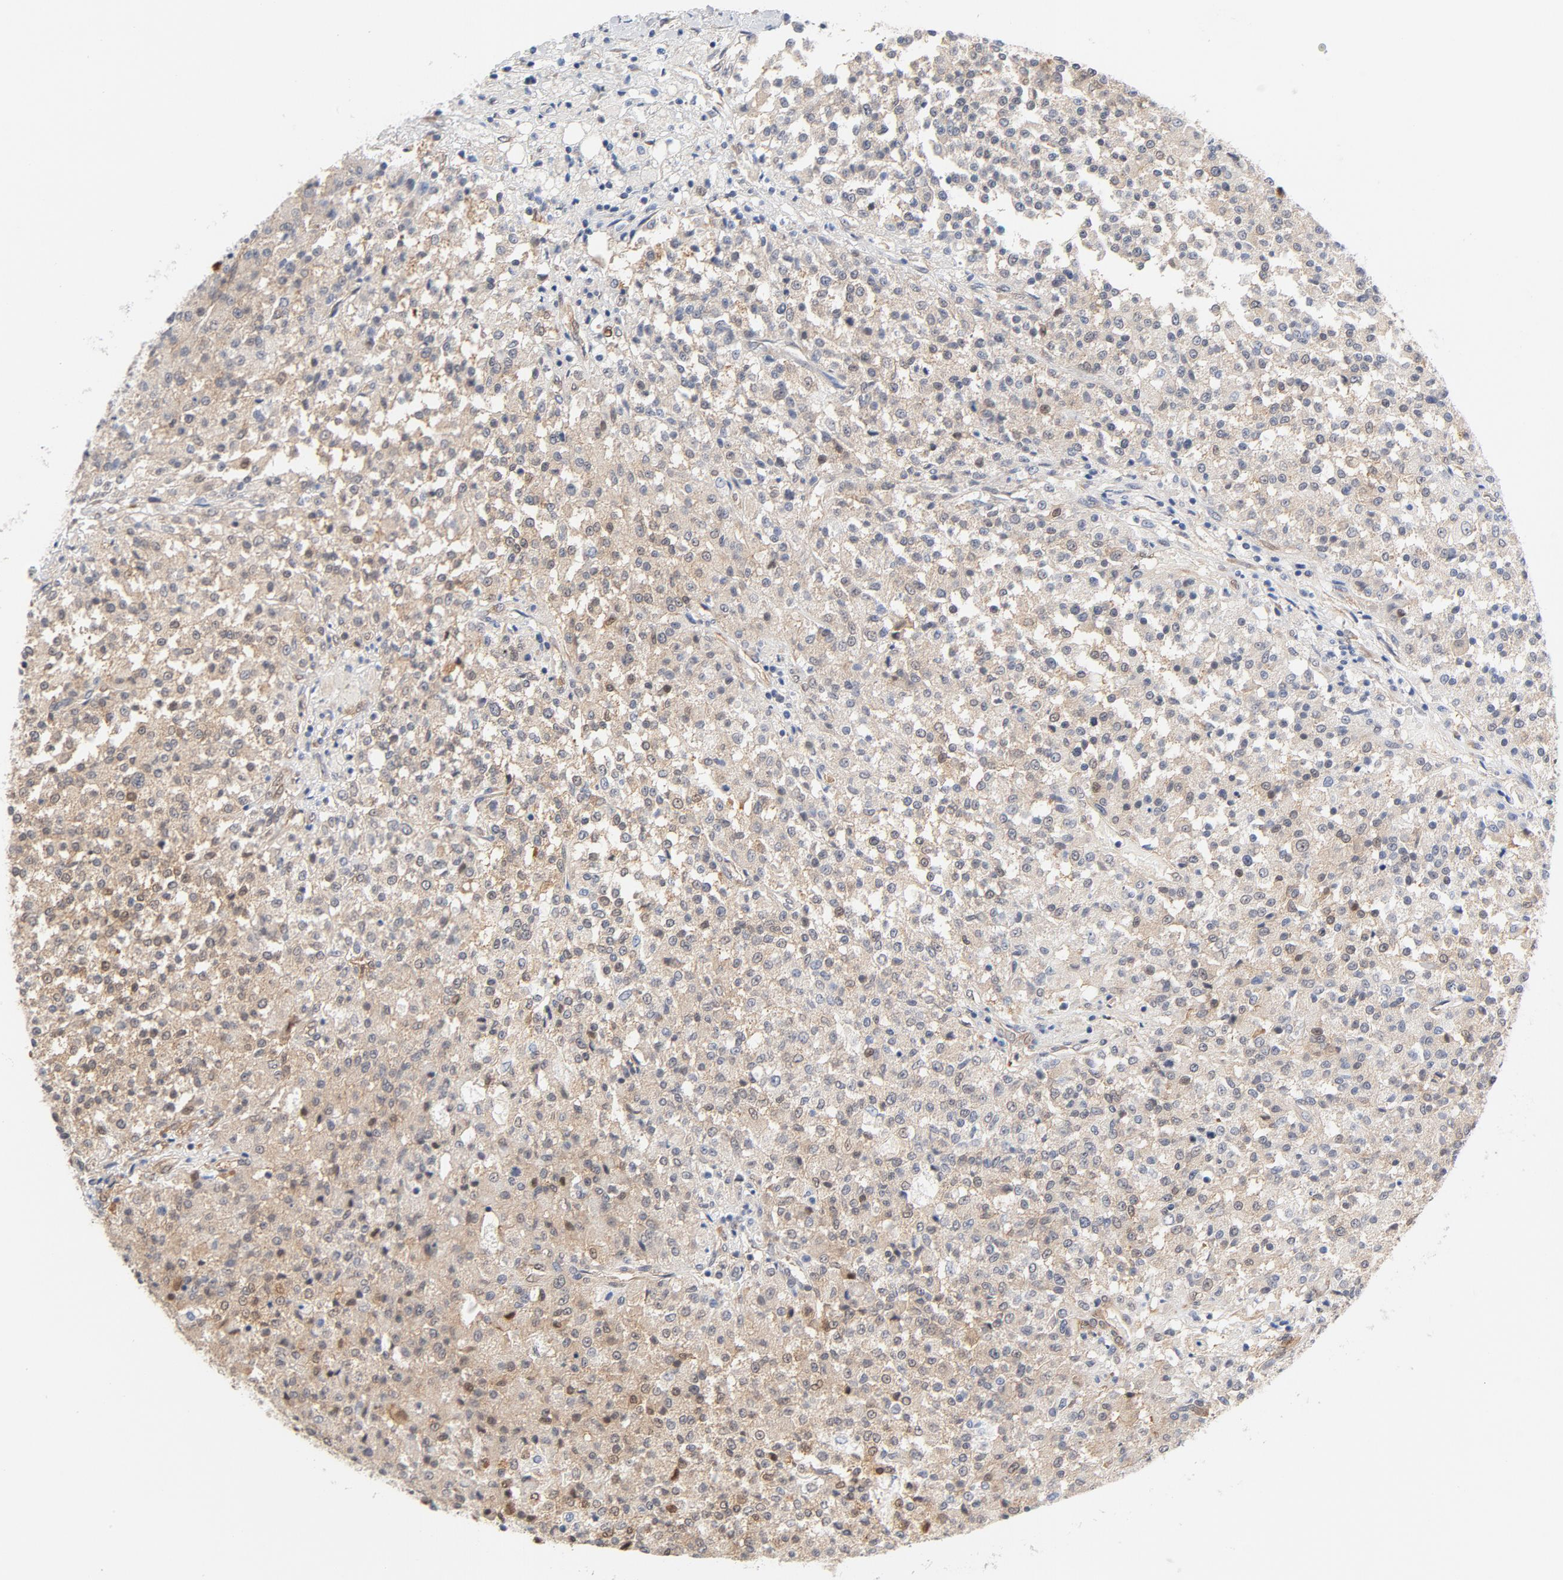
{"staining": {"intensity": "weak", "quantity": ">75%", "location": "cytoplasmic/membranous"}, "tissue": "testis cancer", "cell_type": "Tumor cells", "image_type": "cancer", "snomed": [{"axis": "morphology", "description": "Seminoma, NOS"}, {"axis": "topography", "description": "Testis"}], "caption": "IHC staining of seminoma (testis), which demonstrates low levels of weak cytoplasmic/membranous staining in approximately >75% of tumor cells indicating weak cytoplasmic/membranous protein staining. The staining was performed using DAB (brown) for protein detection and nuclei were counterstained in hematoxylin (blue).", "gene": "EIF4E", "patient": {"sex": "male", "age": 59}}